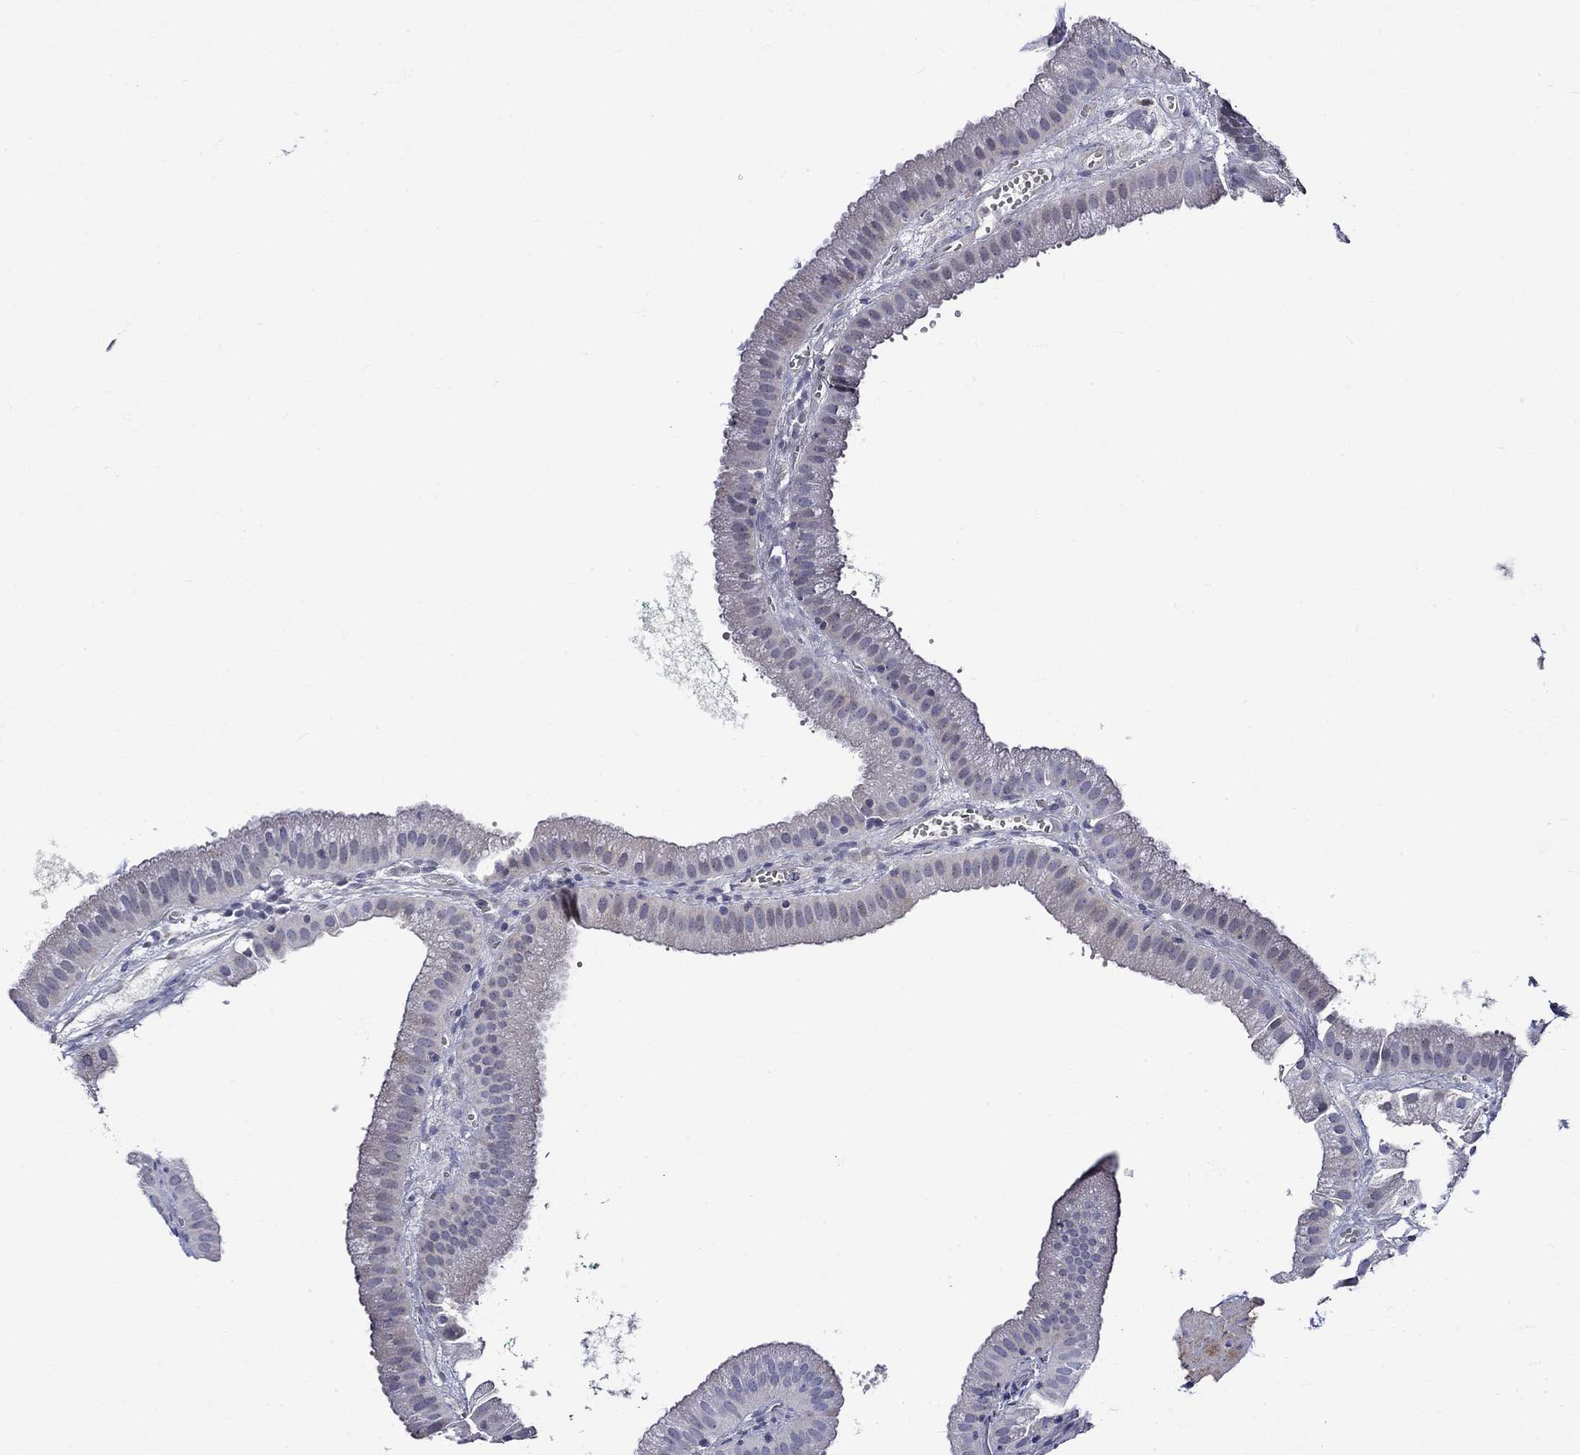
{"staining": {"intensity": "negative", "quantity": "none", "location": "none"}, "tissue": "gallbladder", "cell_type": "Glandular cells", "image_type": "normal", "snomed": [{"axis": "morphology", "description": "Normal tissue, NOS"}, {"axis": "topography", "description": "Gallbladder"}], "caption": "There is no significant positivity in glandular cells of gallbladder. Nuclei are stained in blue.", "gene": "CRYAB", "patient": {"sex": "male", "age": 67}}